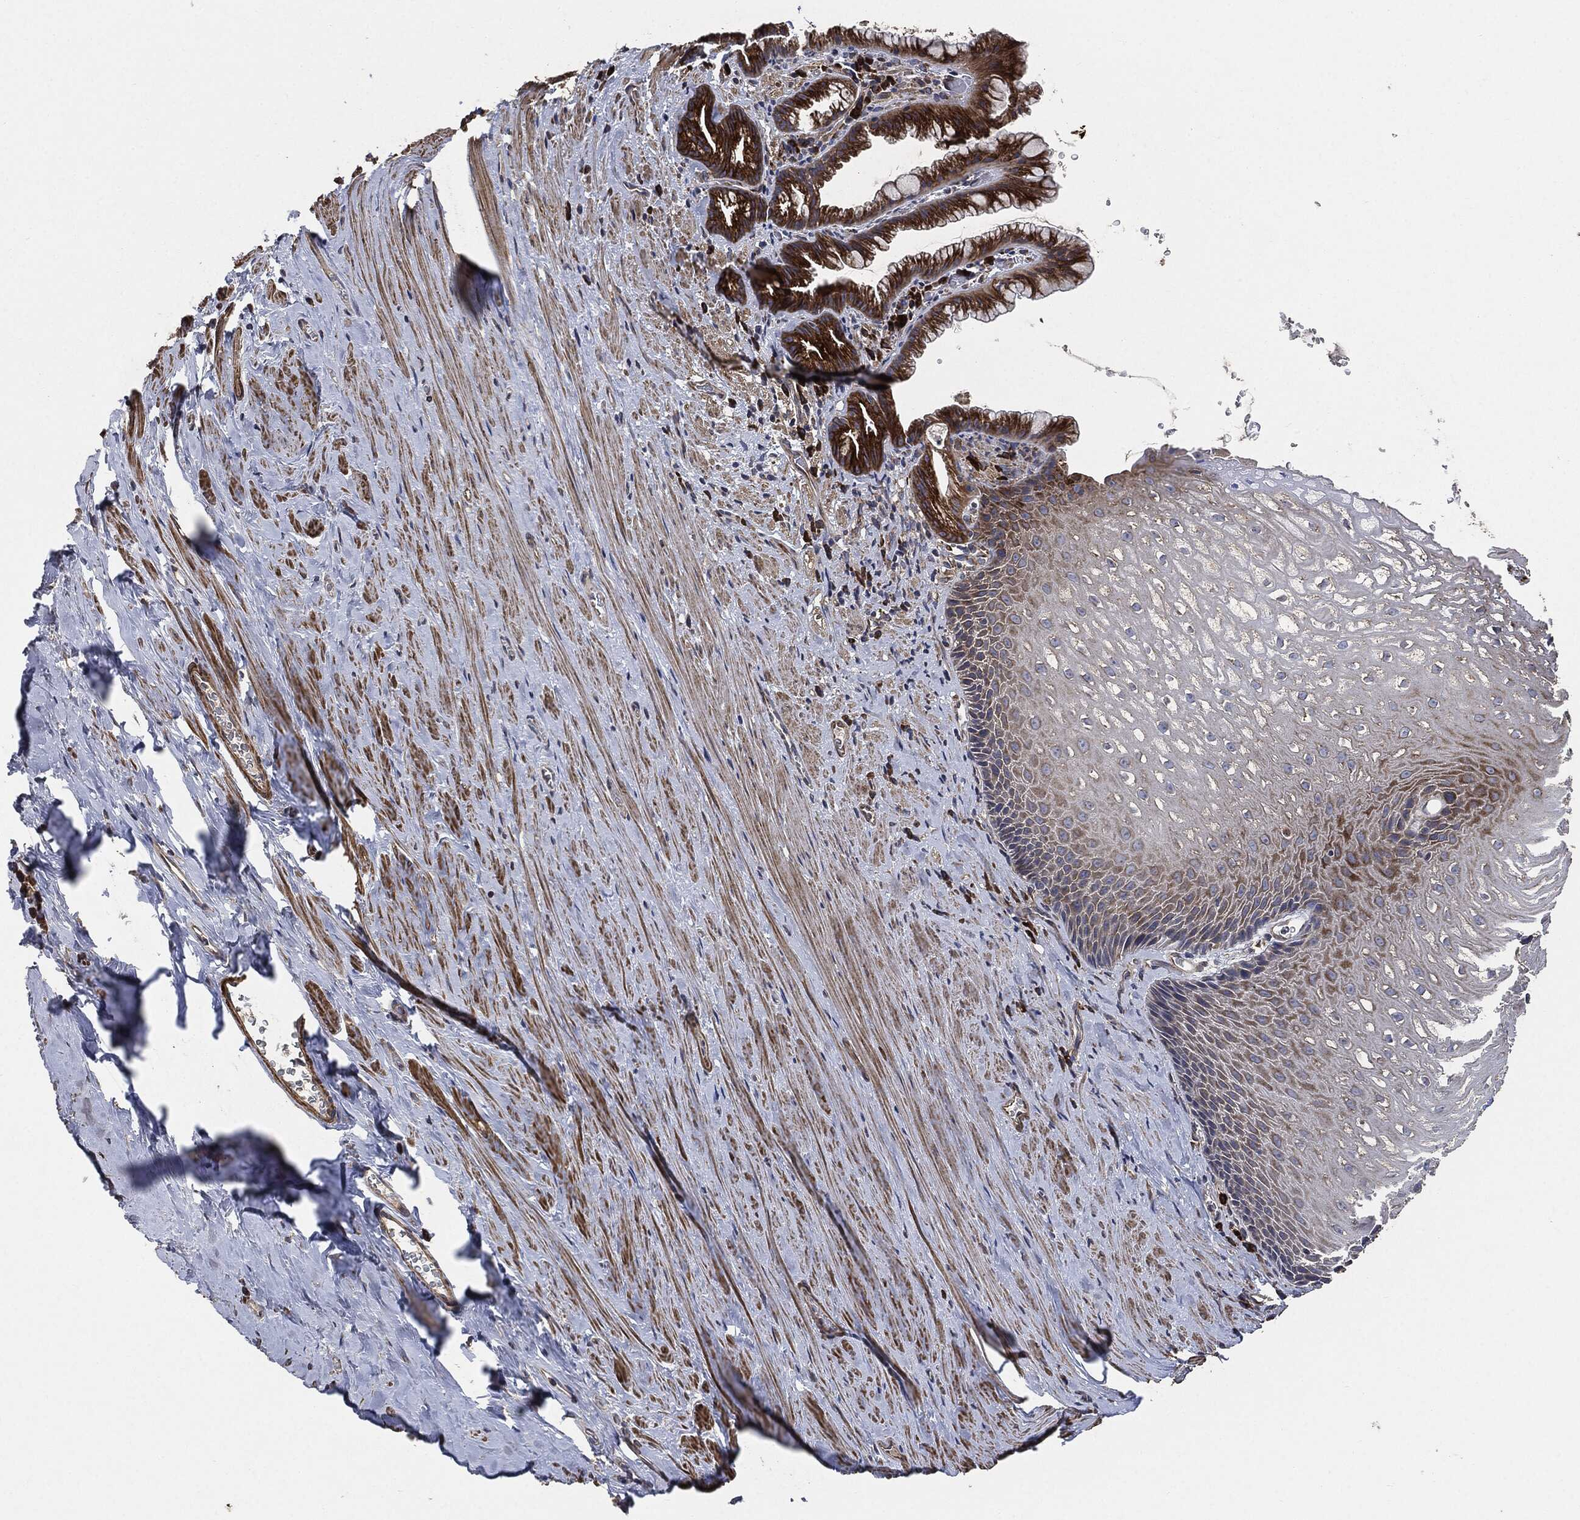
{"staining": {"intensity": "moderate", "quantity": "<25%", "location": "cytoplasmic/membranous"}, "tissue": "esophagus", "cell_type": "Squamous epithelial cells", "image_type": "normal", "snomed": [{"axis": "morphology", "description": "Normal tissue, NOS"}, {"axis": "topography", "description": "Esophagus"}], "caption": "A photomicrograph of human esophagus stained for a protein exhibits moderate cytoplasmic/membranous brown staining in squamous epithelial cells. (DAB IHC, brown staining for protein, blue staining for nuclei).", "gene": "STK3", "patient": {"sex": "male", "age": 64}}